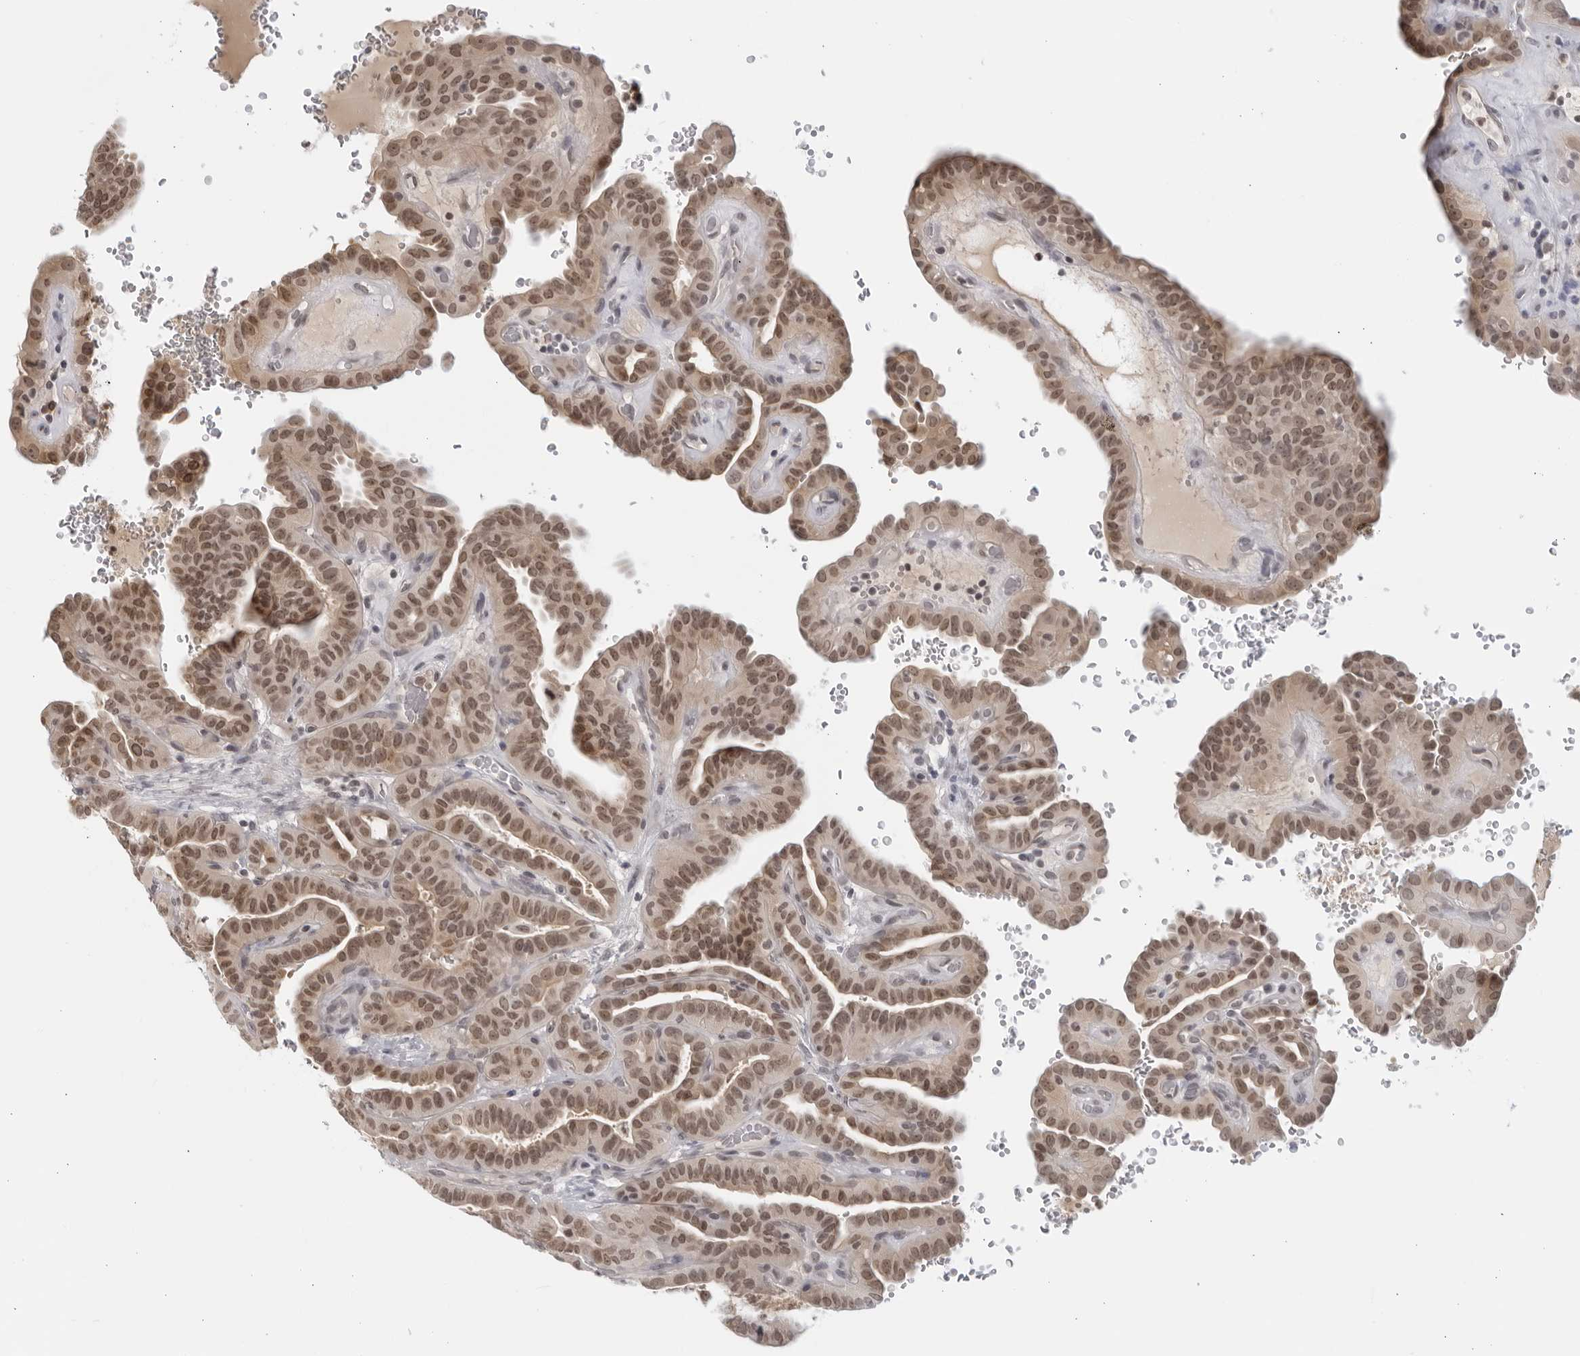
{"staining": {"intensity": "moderate", "quantity": ">75%", "location": "nuclear"}, "tissue": "thyroid cancer", "cell_type": "Tumor cells", "image_type": "cancer", "snomed": [{"axis": "morphology", "description": "Papillary adenocarcinoma, NOS"}, {"axis": "topography", "description": "Thyroid gland"}], "caption": "IHC (DAB (3,3'-diaminobenzidine)) staining of human thyroid cancer exhibits moderate nuclear protein expression in about >75% of tumor cells. Using DAB (3,3'-diaminobenzidine) (brown) and hematoxylin (blue) stains, captured at high magnification using brightfield microscopy.", "gene": "RAB11FIP3", "patient": {"sex": "male", "age": 77}}